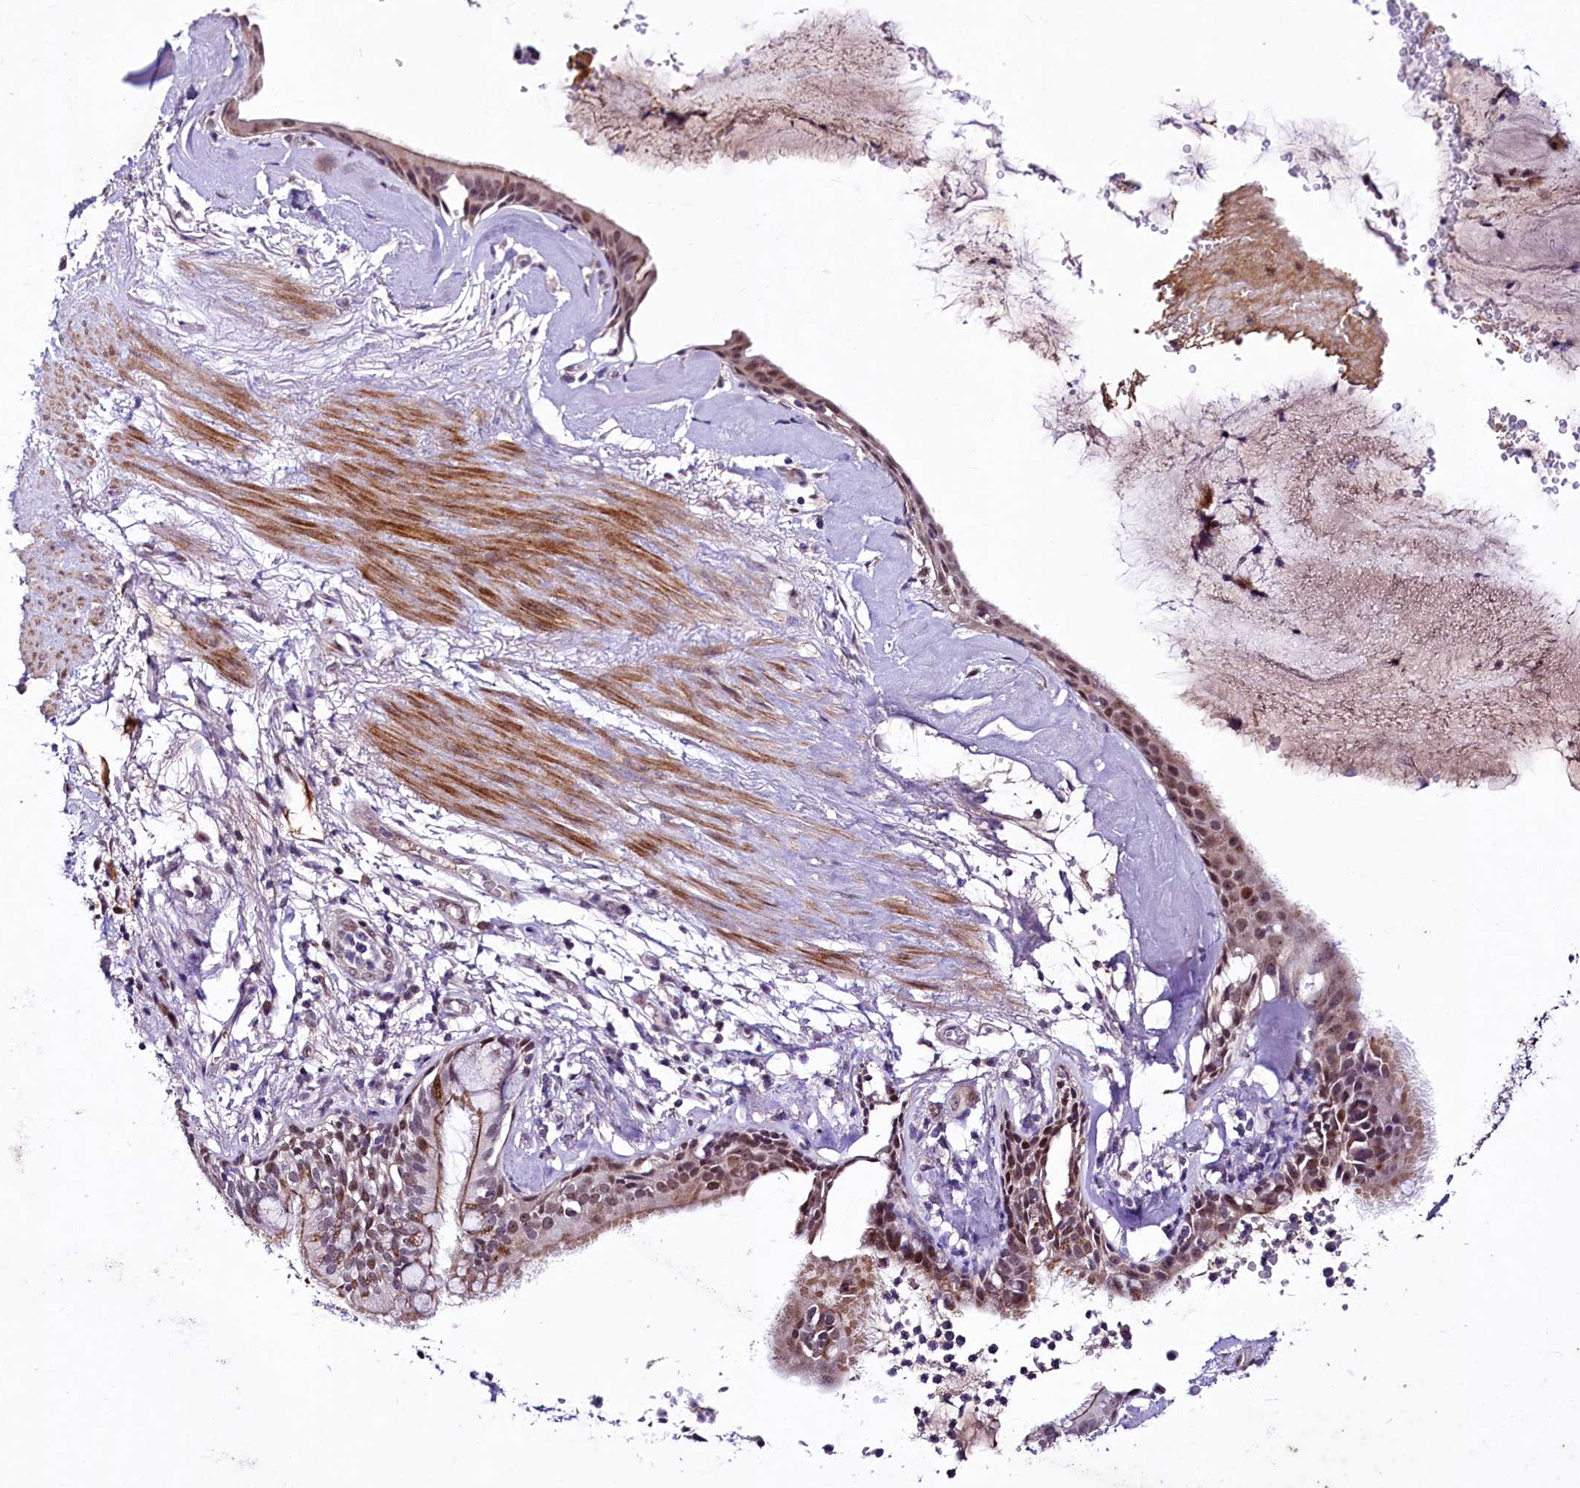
{"staining": {"intensity": "negative", "quantity": "none", "location": "none"}, "tissue": "adipose tissue", "cell_type": "Adipocytes", "image_type": "normal", "snomed": [{"axis": "morphology", "description": "Normal tissue, NOS"}, {"axis": "topography", "description": "Cartilage tissue"}], "caption": "The histopathology image shows no staining of adipocytes in normal adipose tissue. (Immunohistochemistry (ihc), brightfield microscopy, high magnification).", "gene": "LEUTX", "patient": {"sex": "female", "age": 63}}